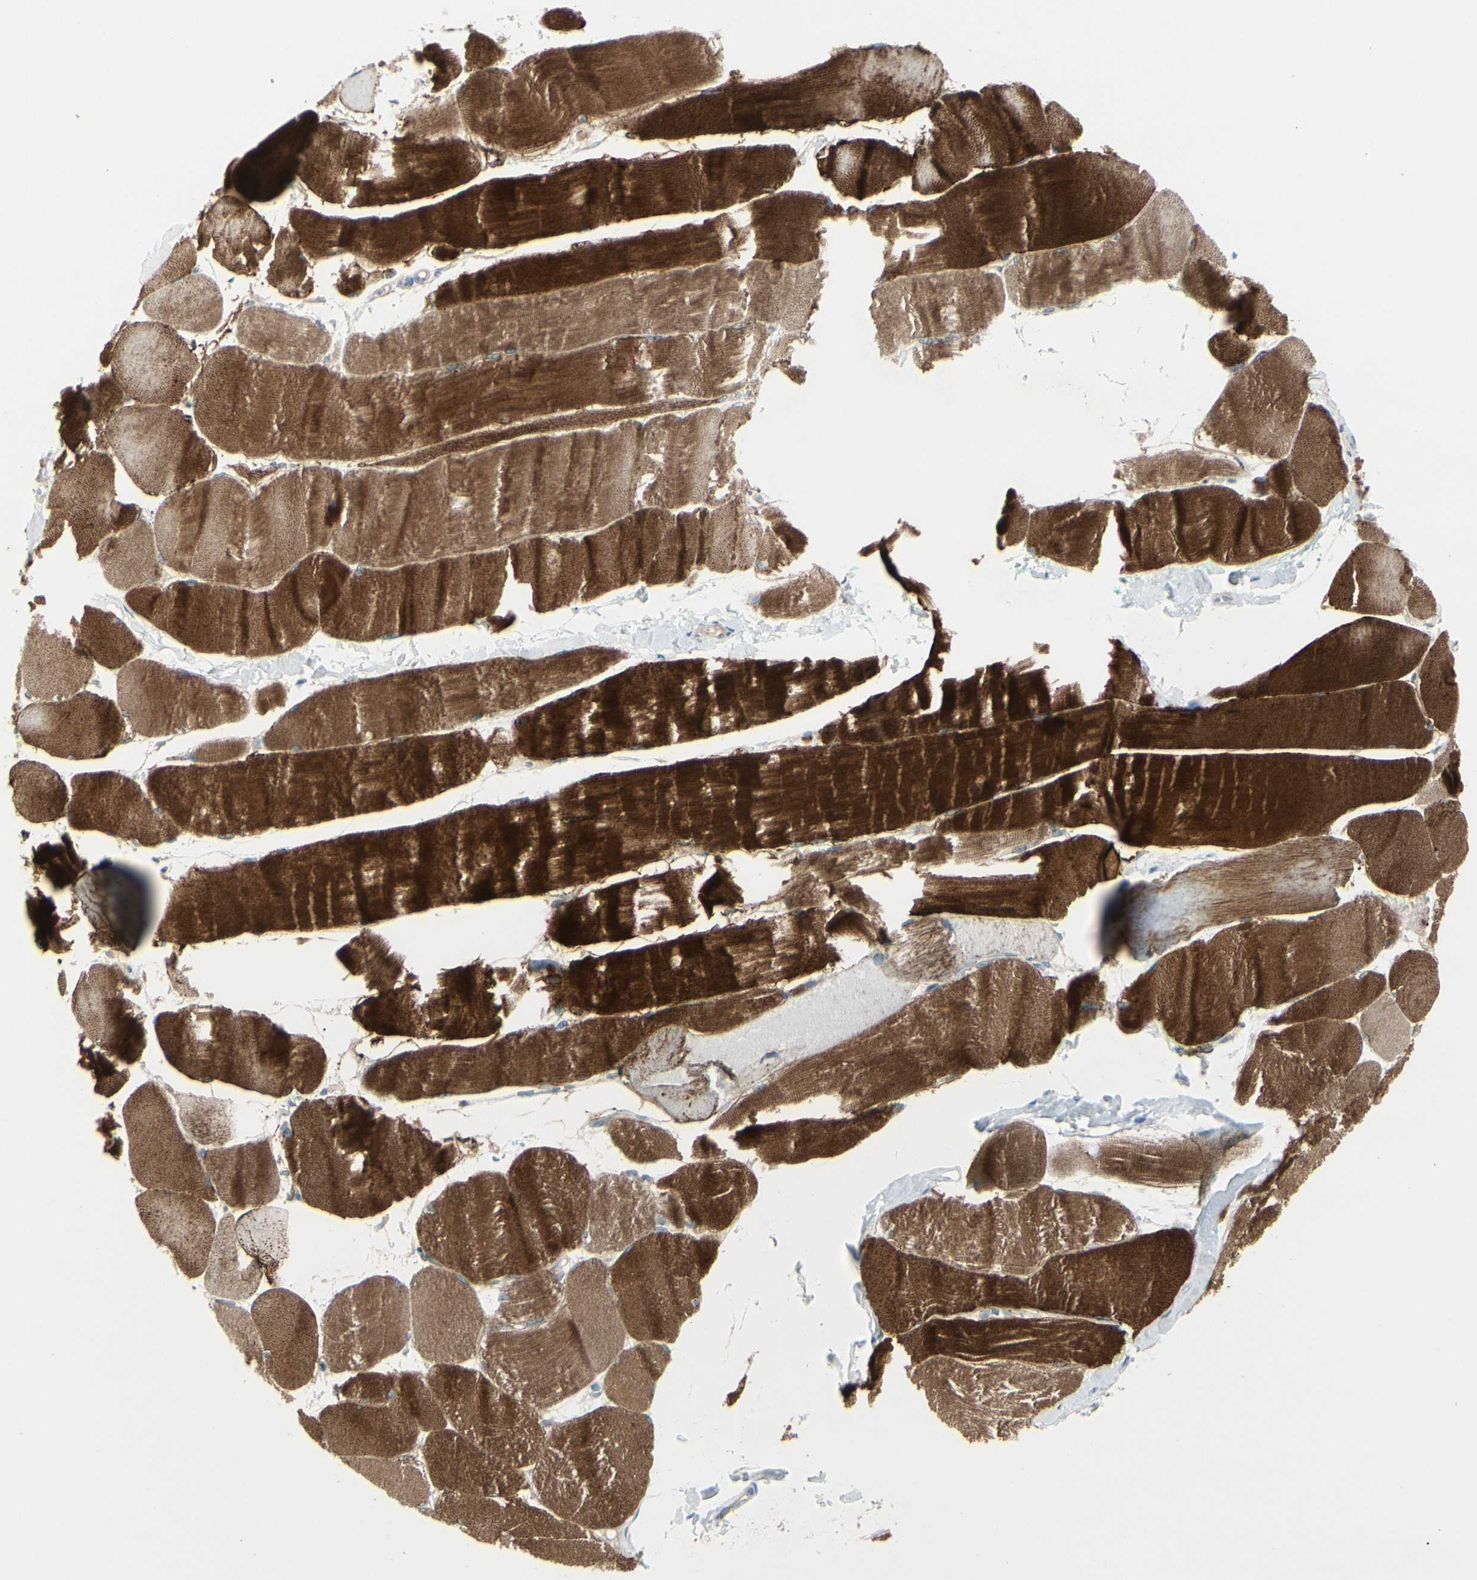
{"staining": {"intensity": "strong", "quantity": ">75%", "location": "cytoplasmic/membranous"}, "tissue": "skeletal muscle", "cell_type": "Myocytes", "image_type": "normal", "snomed": [{"axis": "morphology", "description": "Normal tissue, NOS"}, {"axis": "morphology", "description": "Squamous cell carcinoma, NOS"}, {"axis": "topography", "description": "Skeletal muscle"}], "caption": "Immunohistochemical staining of normal skeletal muscle exhibits high levels of strong cytoplasmic/membranous positivity in approximately >75% of myocytes.", "gene": "CACNA2D1", "patient": {"sex": "male", "age": 51}}